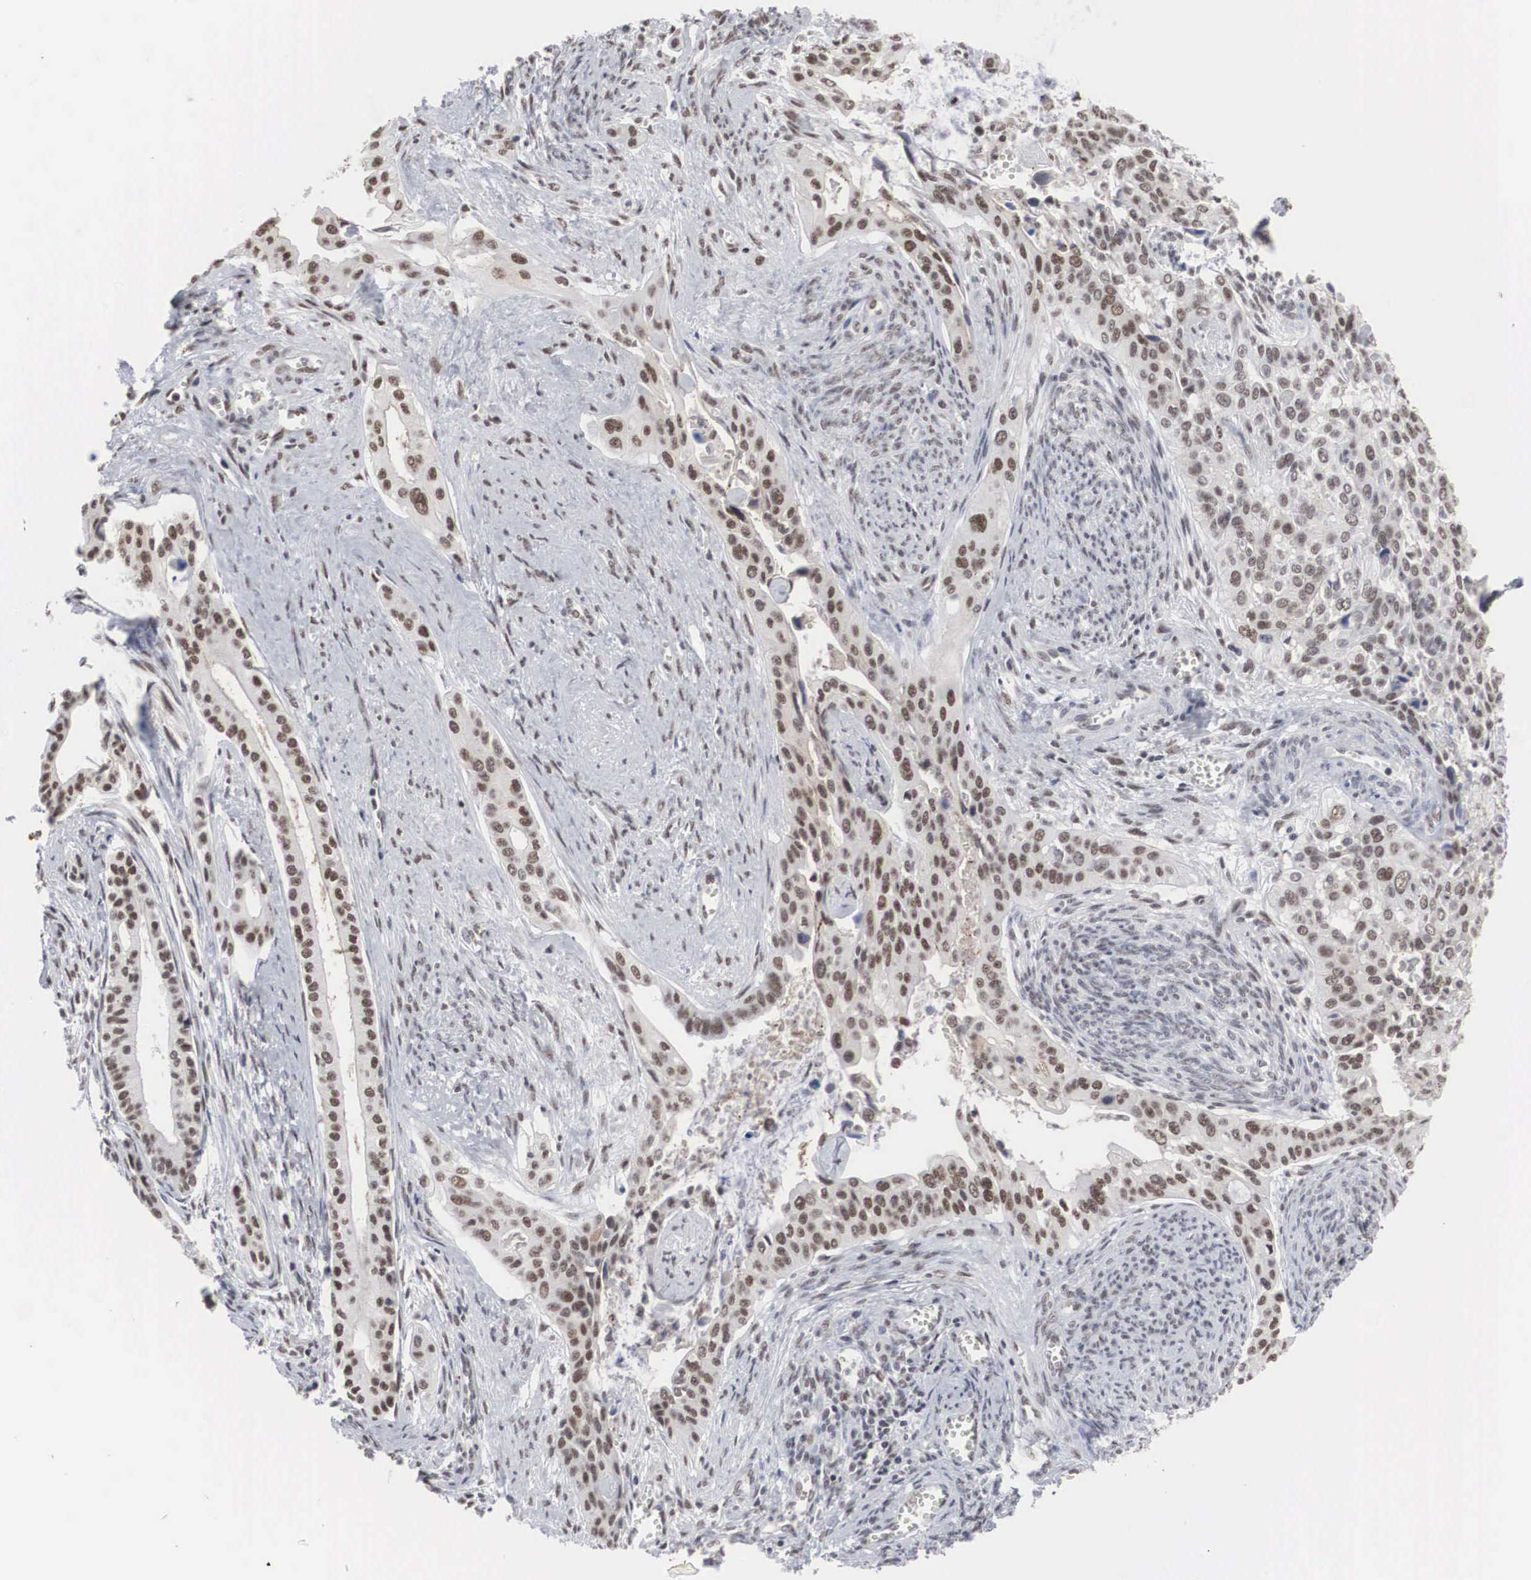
{"staining": {"intensity": "moderate", "quantity": ">75%", "location": "nuclear"}, "tissue": "cervical cancer", "cell_type": "Tumor cells", "image_type": "cancer", "snomed": [{"axis": "morphology", "description": "Squamous cell carcinoma, NOS"}, {"axis": "topography", "description": "Cervix"}], "caption": "This image demonstrates IHC staining of cervical cancer, with medium moderate nuclear staining in approximately >75% of tumor cells.", "gene": "AUTS2", "patient": {"sex": "female", "age": 34}}